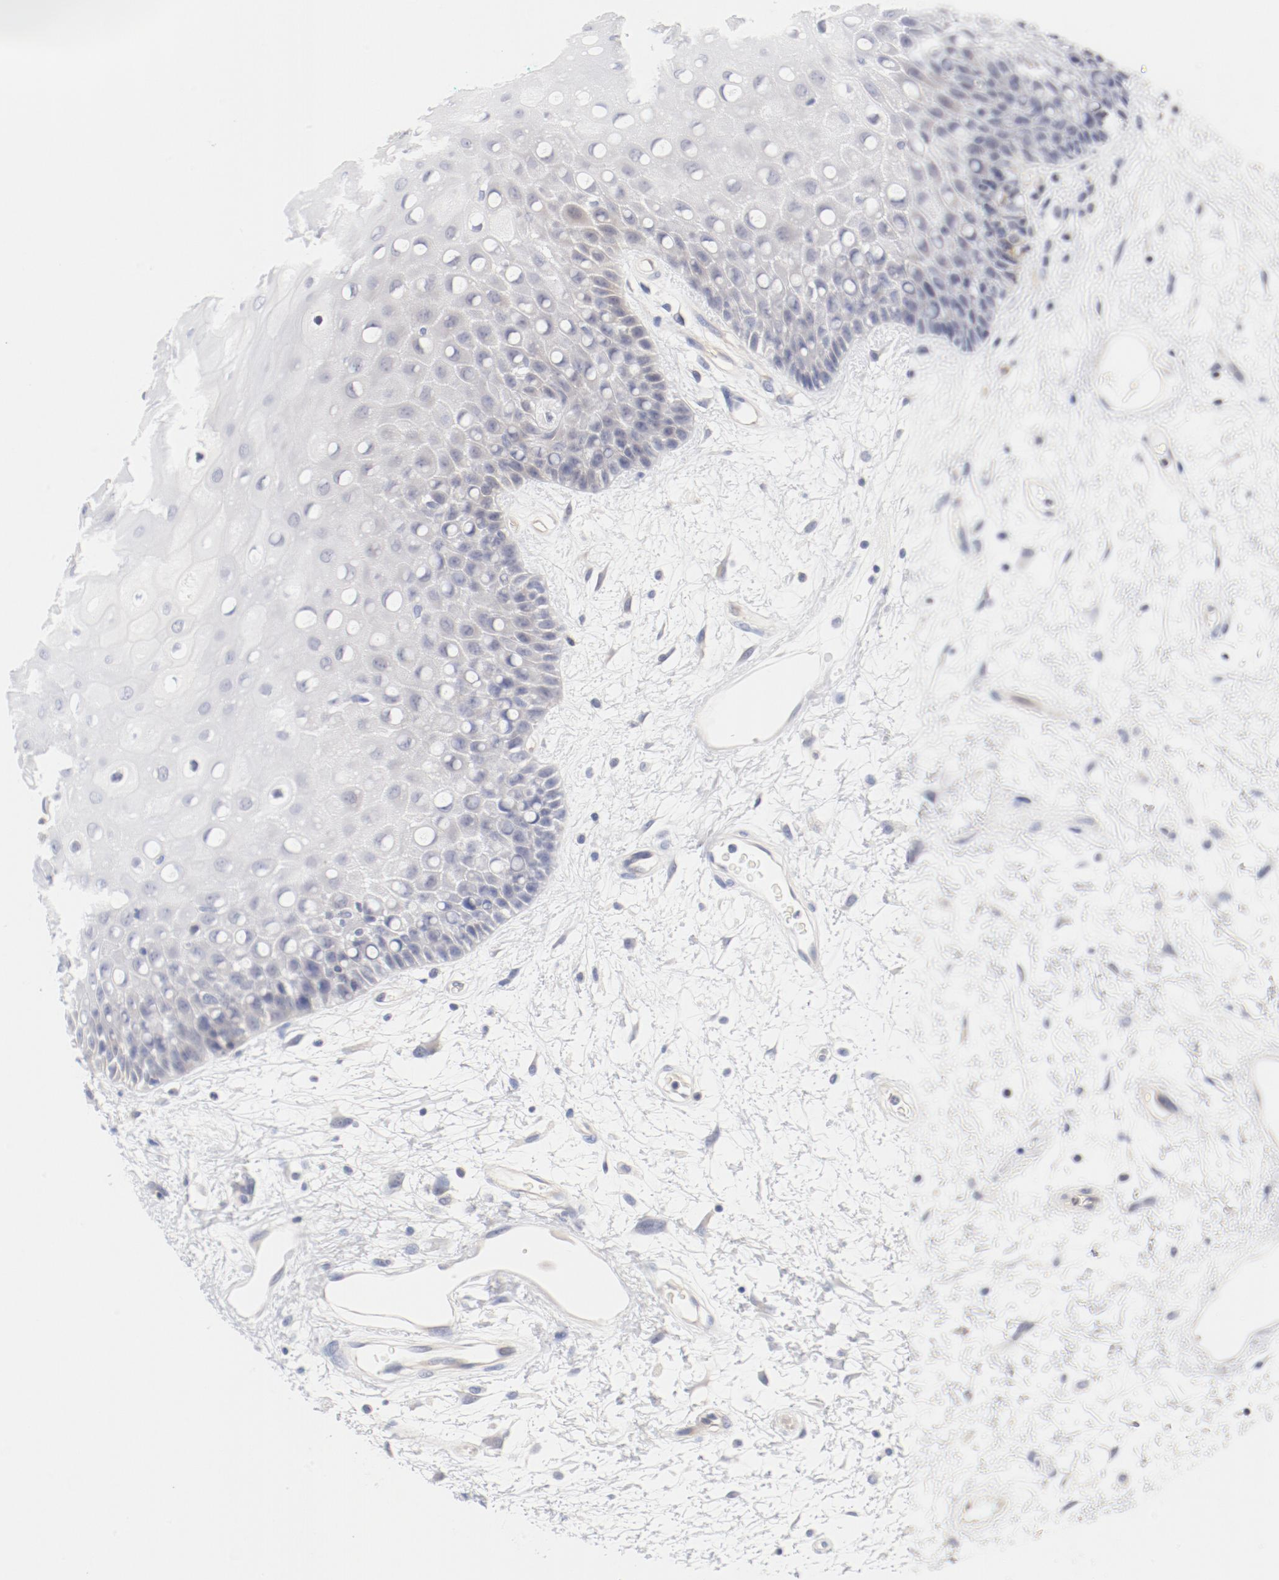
{"staining": {"intensity": "negative", "quantity": "none", "location": "none"}, "tissue": "oral mucosa", "cell_type": "Squamous epithelial cells", "image_type": "normal", "snomed": [{"axis": "morphology", "description": "Normal tissue, NOS"}, {"axis": "morphology", "description": "Squamous cell carcinoma, NOS"}, {"axis": "topography", "description": "Skeletal muscle"}, {"axis": "topography", "description": "Oral tissue"}, {"axis": "topography", "description": "Head-Neck"}], "caption": "A photomicrograph of human oral mucosa is negative for staining in squamous epithelial cells. (Brightfield microscopy of DAB (3,3'-diaminobenzidine) immunohistochemistry at high magnification).", "gene": "ZNF267", "patient": {"sex": "female", "age": 84}}